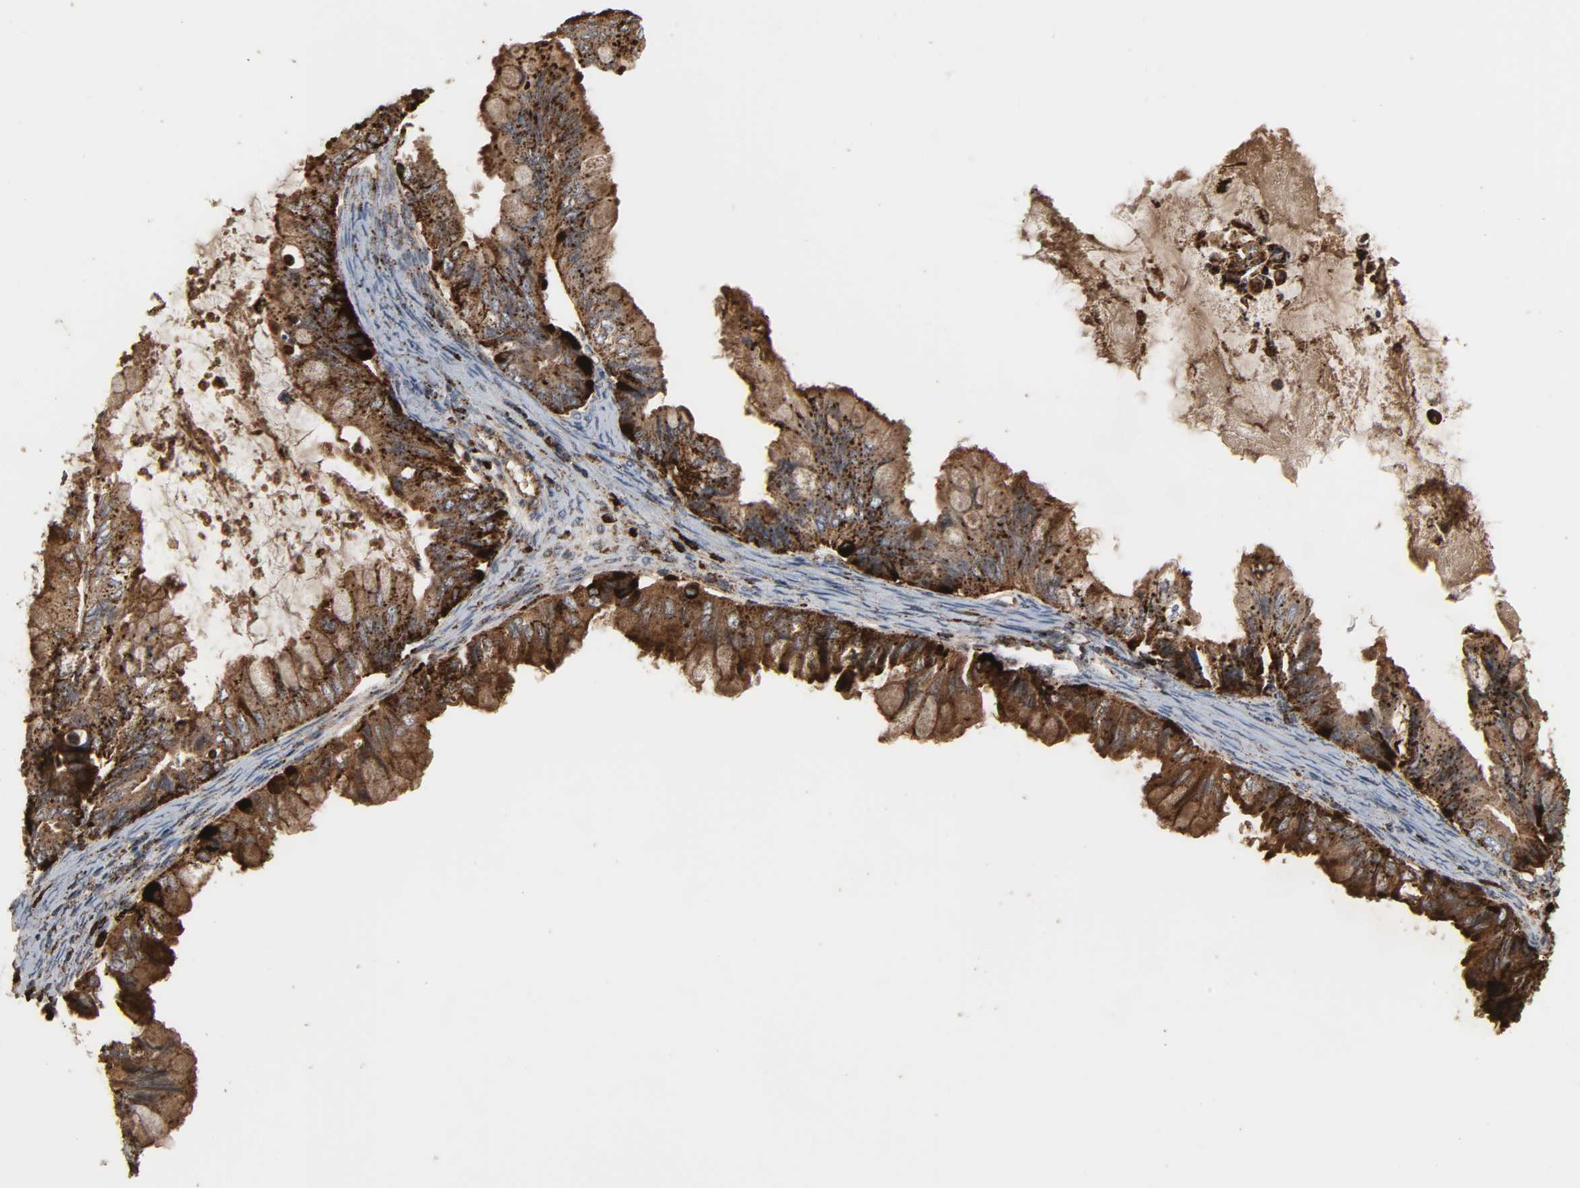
{"staining": {"intensity": "strong", "quantity": ">75%", "location": "cytoplasmic/membranous"}, "tissue": "ovarian cancer", "cell_type": "Tumor cells", "image_type": "cancer", "snomed": [{"axis": "morphology", "description": "Cystadenocarcinoma, mucinous, NOS"}, {"axis": "topography", "description": "Ovary"}], "caption": "Mucinous cystadenocarcinoma (ovarian) was stained to show a protein in brown. There is high levels of strong cytoplasmic/membranous staining in about >75% of tumor cells.", "gene": "PSAP", "patient": {"sex": "female", "age": 80}}